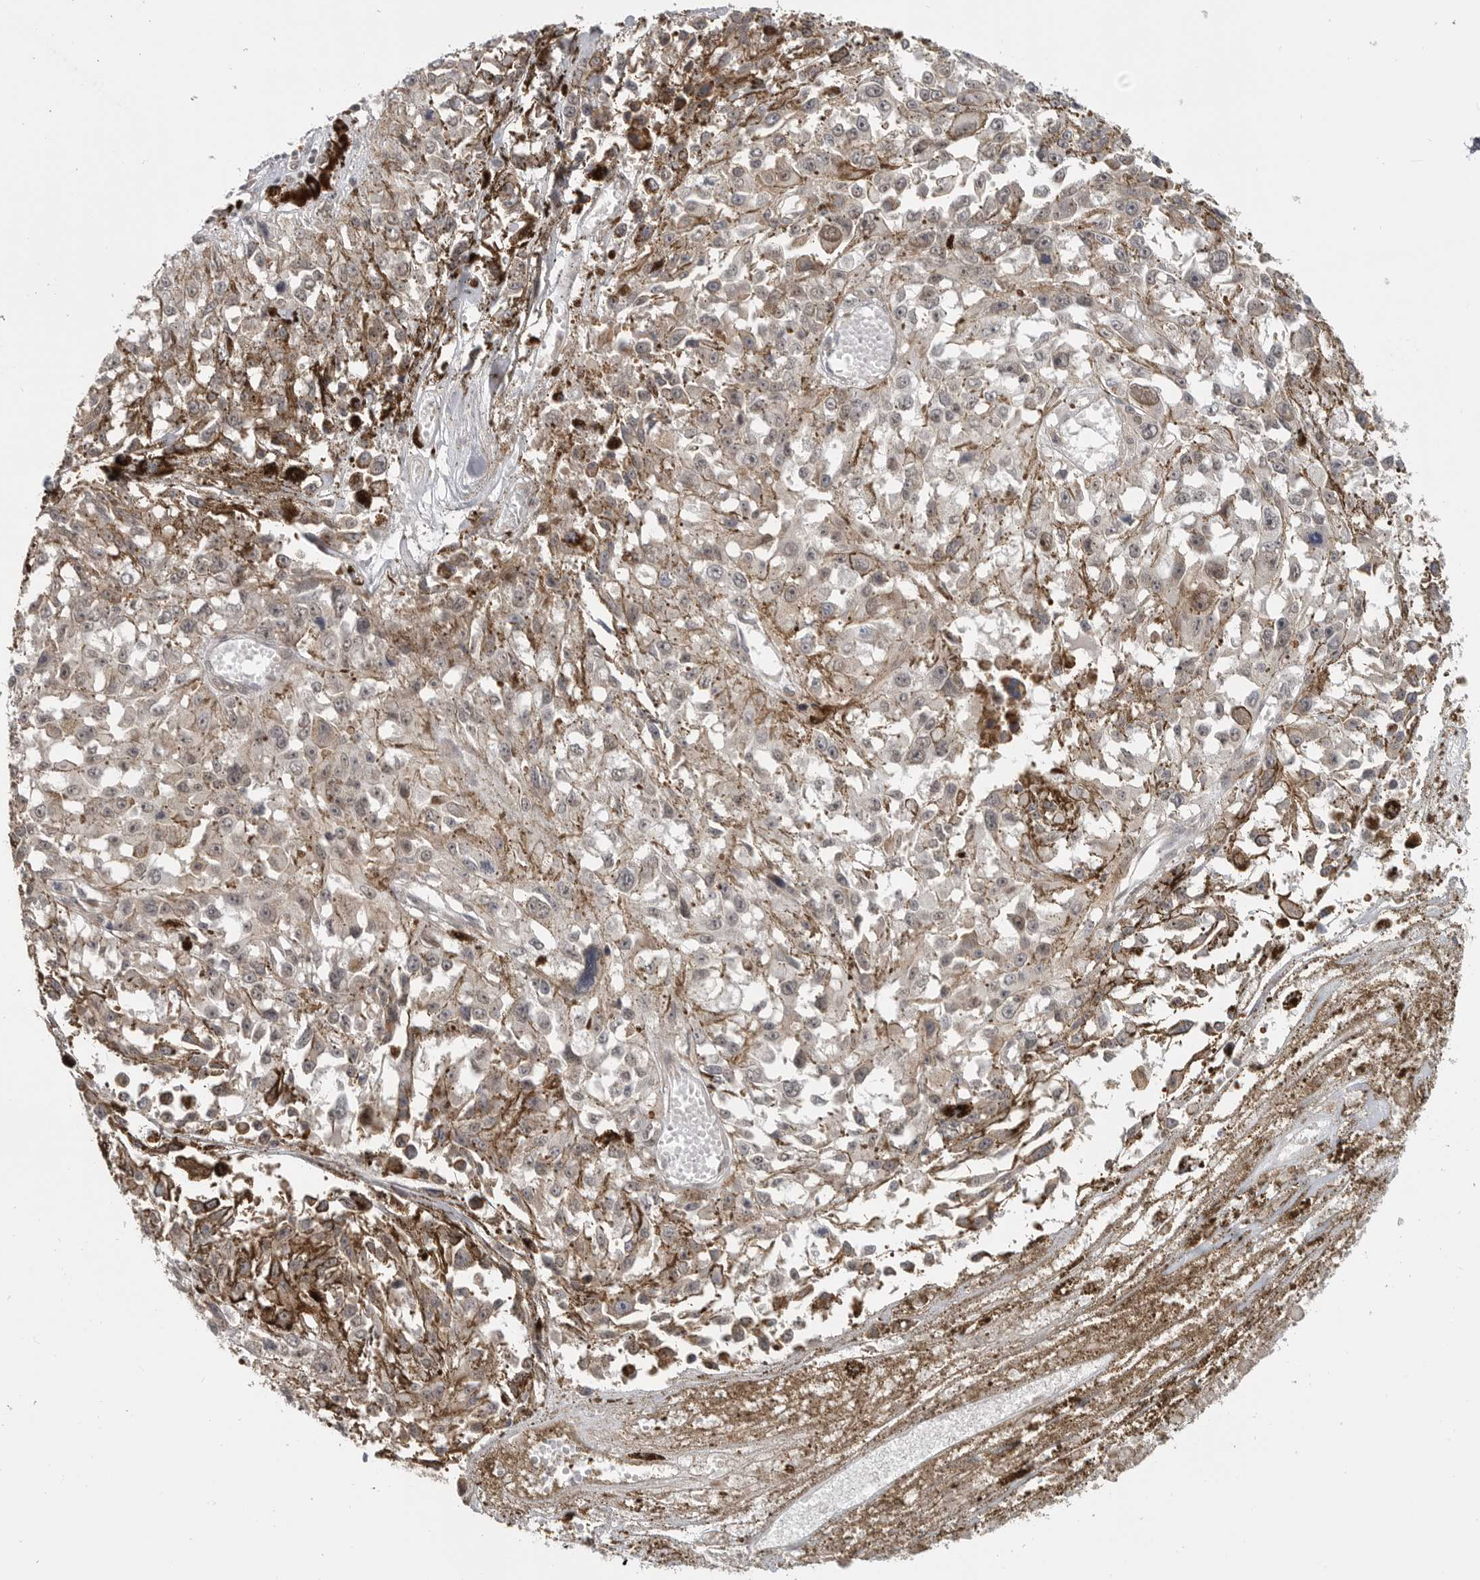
{"staining": {"intensity": "negative", "quantity": "none", "location": "none"}, "tissue": "melanoma", "cell_type": "Tumor cells", "image_type": "cancer", "snomed": [{"axis": "morphology", "description": "Malignant melanoma, Metastatic site"}, {"axis": "topography", "description": "Lymph node"}], "caption": "IHC histopathology image of malignant melanoma (metastatic site) stained for a protein (brown), which reveals no staining in tumor cells. (Brightfield microscopy of DAB (3,3'-diaminobenzidine) immunohistochemistry (IHC) at high magnification).", "gene": "CEP295NL", "patient": {"sex": "male", "age": 59}}